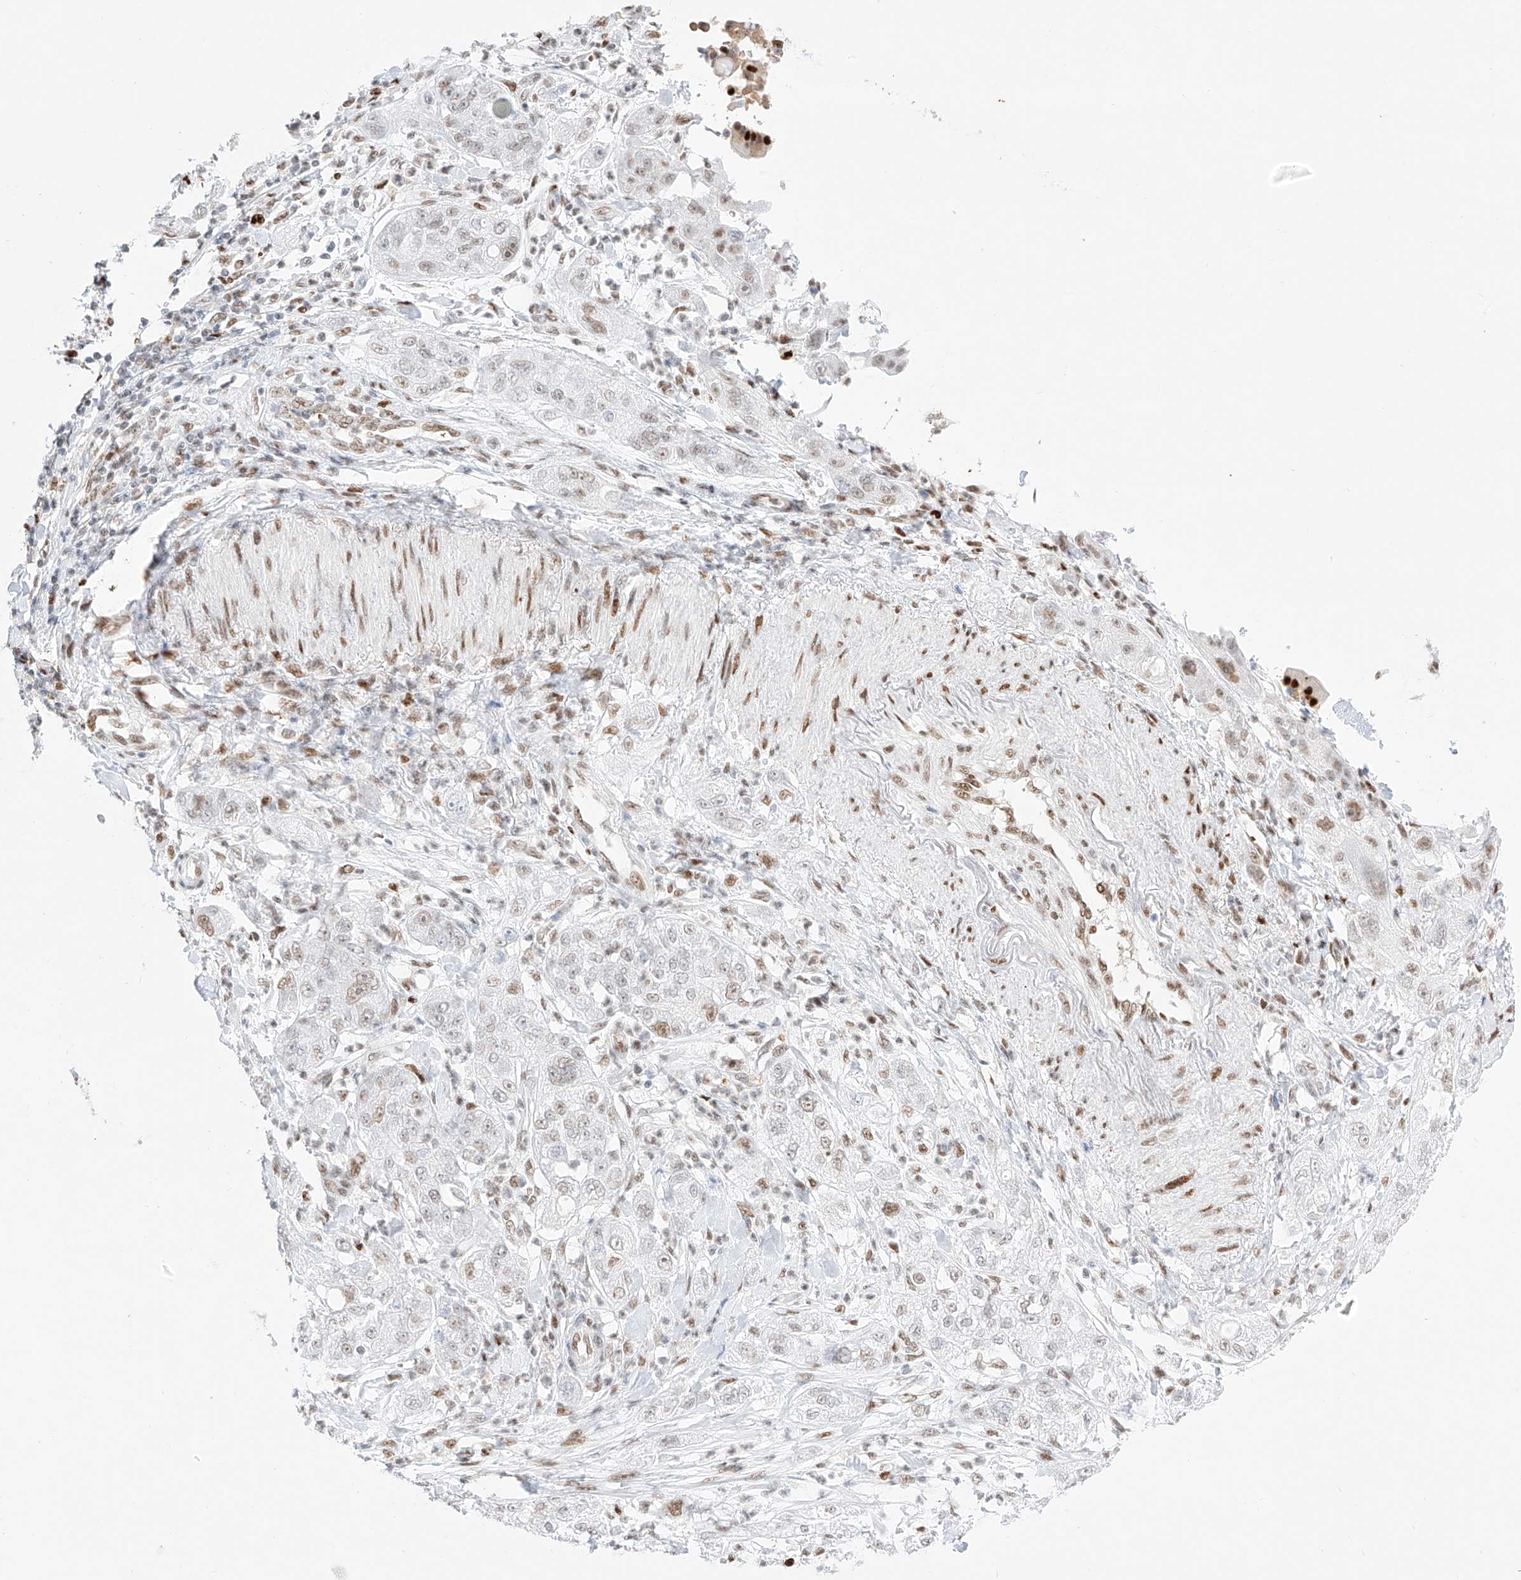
{"staining": {"intensity": "moderate", "quantity": "<25%", "location": "nuclear"}, "tissue": "pancreatic cancer", "cell_type": "Tumor cells", "image_type": "cancer", "snomed": [{"axis": "morphology", "description": "Adenocarcinoma, NOS"}, {"axis": "topography", "description": "Pancreas"}], "caption": "Immunohistochemical staining of human pancreatic cancer displays low levels of moderate nuclear protein positivity in about <25% of tumor cells.", "gene": "APIP", "patient": {"sex": "female", "age": 78}}